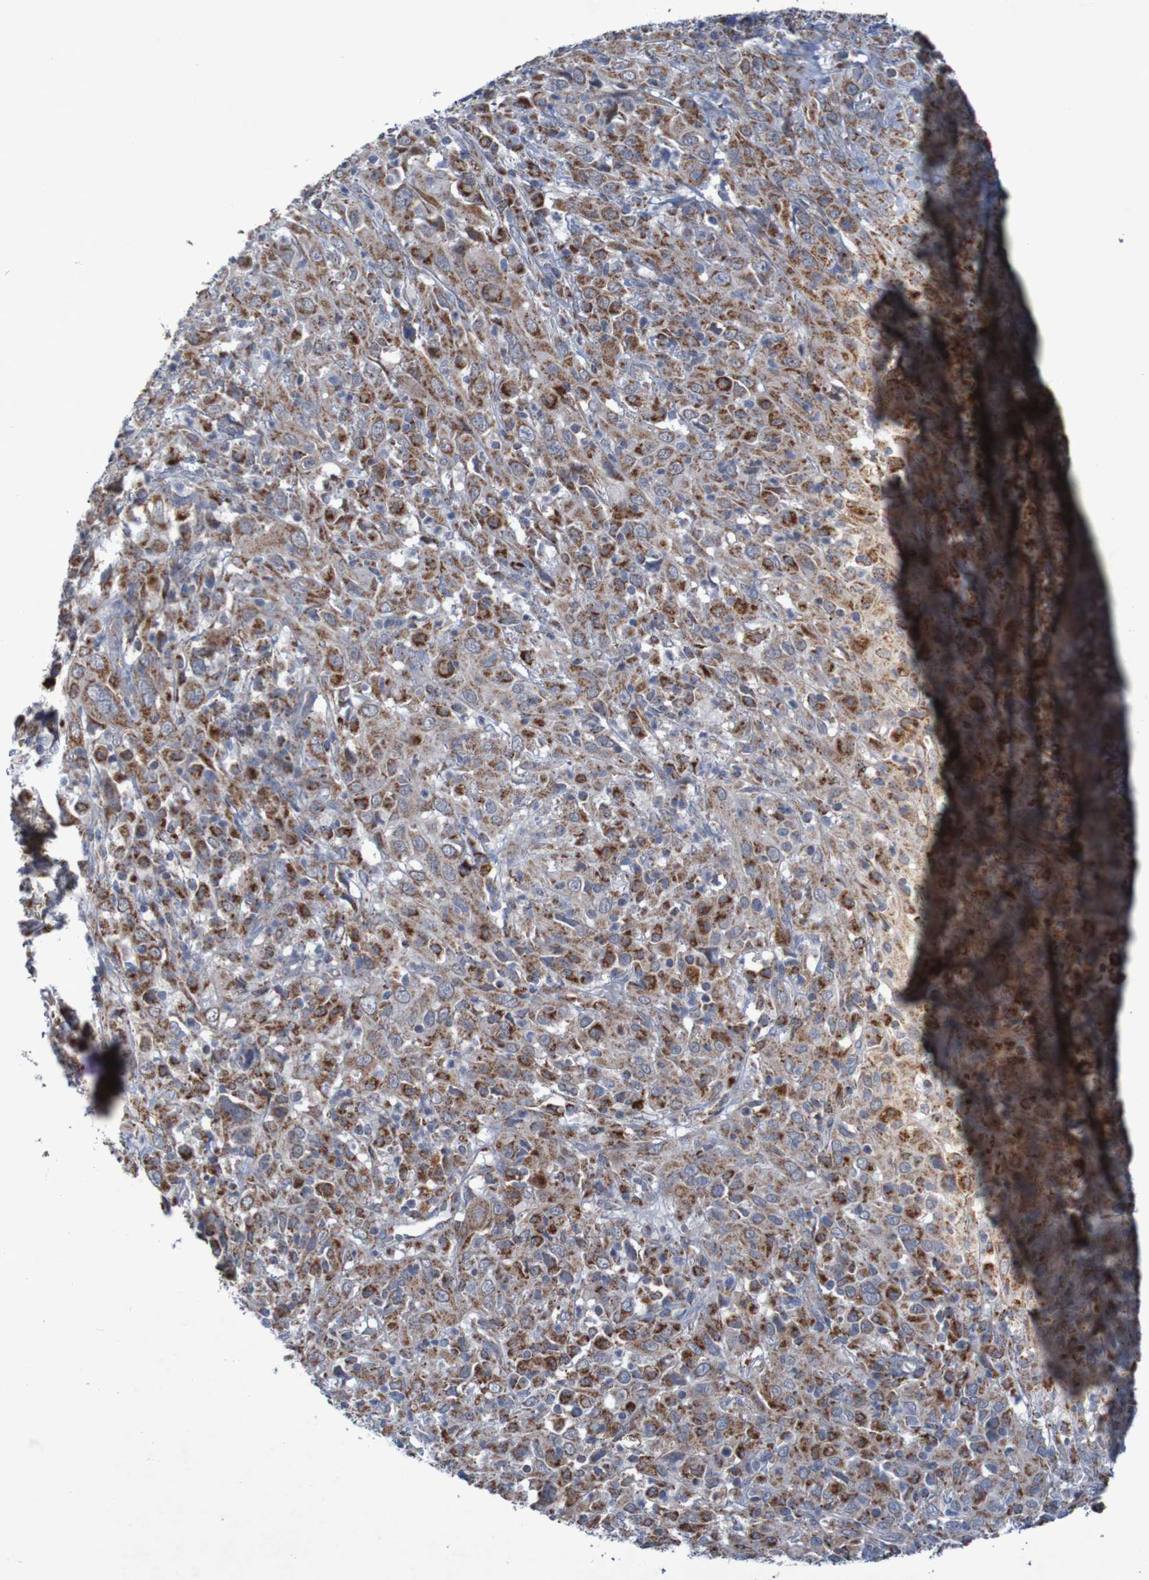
{"staining": {"intensity": "moderate", "quantity": ">75%", "location": "cytoplasmic/membranous"}, "tissue": "cervical cancer", "cell_type": "Tumor cells", "image_type": "cancer", "snomed": [{"axis": "morphology", "description": "Squamous cell carcinoma, NOS"}, {"axis": "topography", "description": "Cervix"}], "caption": "A photomicrograph of human cervical squamous cell carcinoma stained for a protein exhibits moderate cytoplasmic/membranous brown staining in tumor cells.", "gene": "CCDC51", "patient": {"sex": "female", "age": 46}}